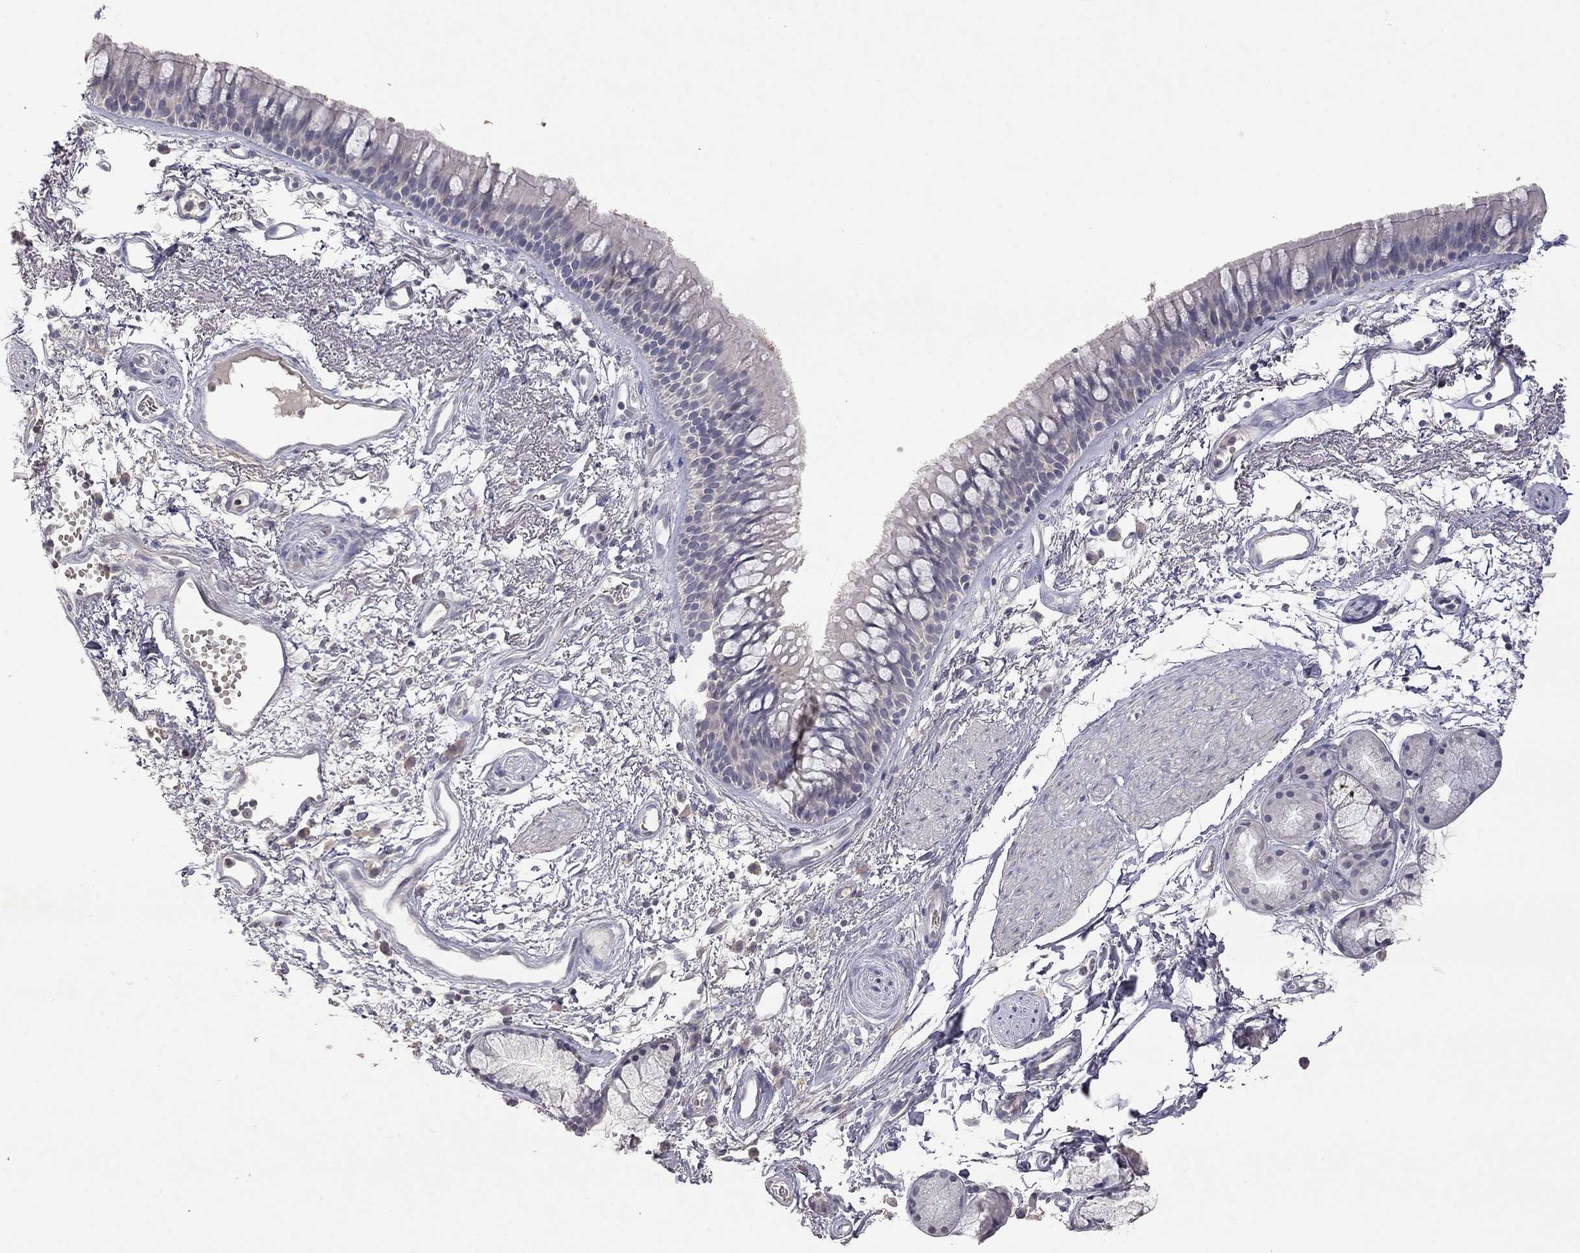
{"staining": {"intensity": "negative", "quantity": "none", "location": "none"}, "tissue": "bronchus", "cell_type": "Respiratory epithelial cells", "image_type": "normal", "snomed": [{"axis": "morphology", "description": "Normal tissue, NOS"}, {"axis": "topography", "description": "Cartilage tissue"}, {"axis": "topography", "description": "Bronchus"}], "caption": "Protein analysis of normal bronchus exhibits no significant positivity in respiratory epithelial cells. Nuclei are stained in blue.", "gene": "SYT12", "patient": {"sex": "male", "age": 66}}